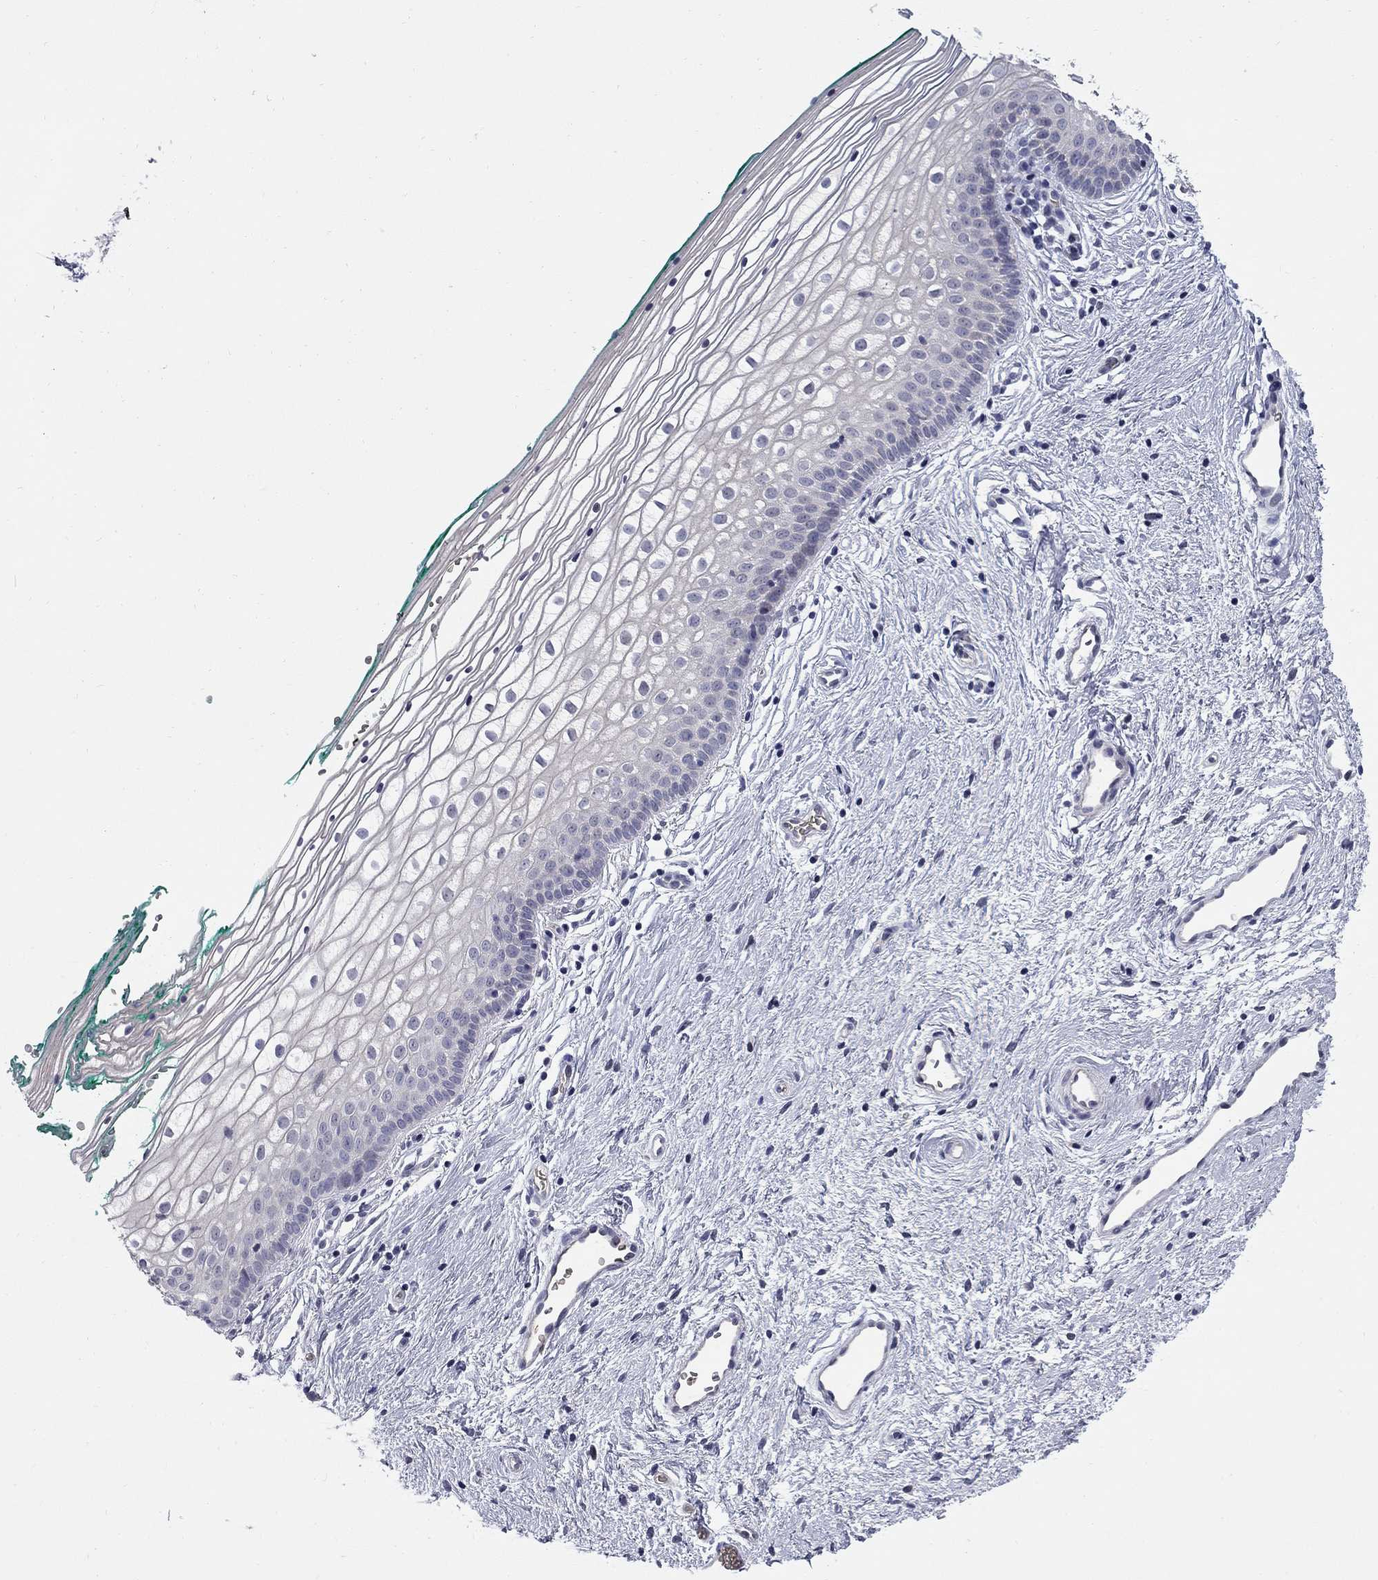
{"staining": {"intensity": "negative", "quantity": "none", "location": "none"}, "tissue": "vagina", "cell_type": "Squamous epithelial cells", "image_type": "normal", "snomed": [{"axis": "morphology", "description": "Normal tissue, NOS"}, {"axis": "topography", "description": "Vagina"}], "caption": "Squamous epithelial cells are negative for brown protein staining in normal vagina. The staining was performed using DAB (3,3'-diaminobenzidine) to visualize the protein expression in brown, while the nuclei were stained in blue with hematoxylin (Magnification: 20x).", "gene": "HTR4", "patient": {"sex": "female", "age": 36}}